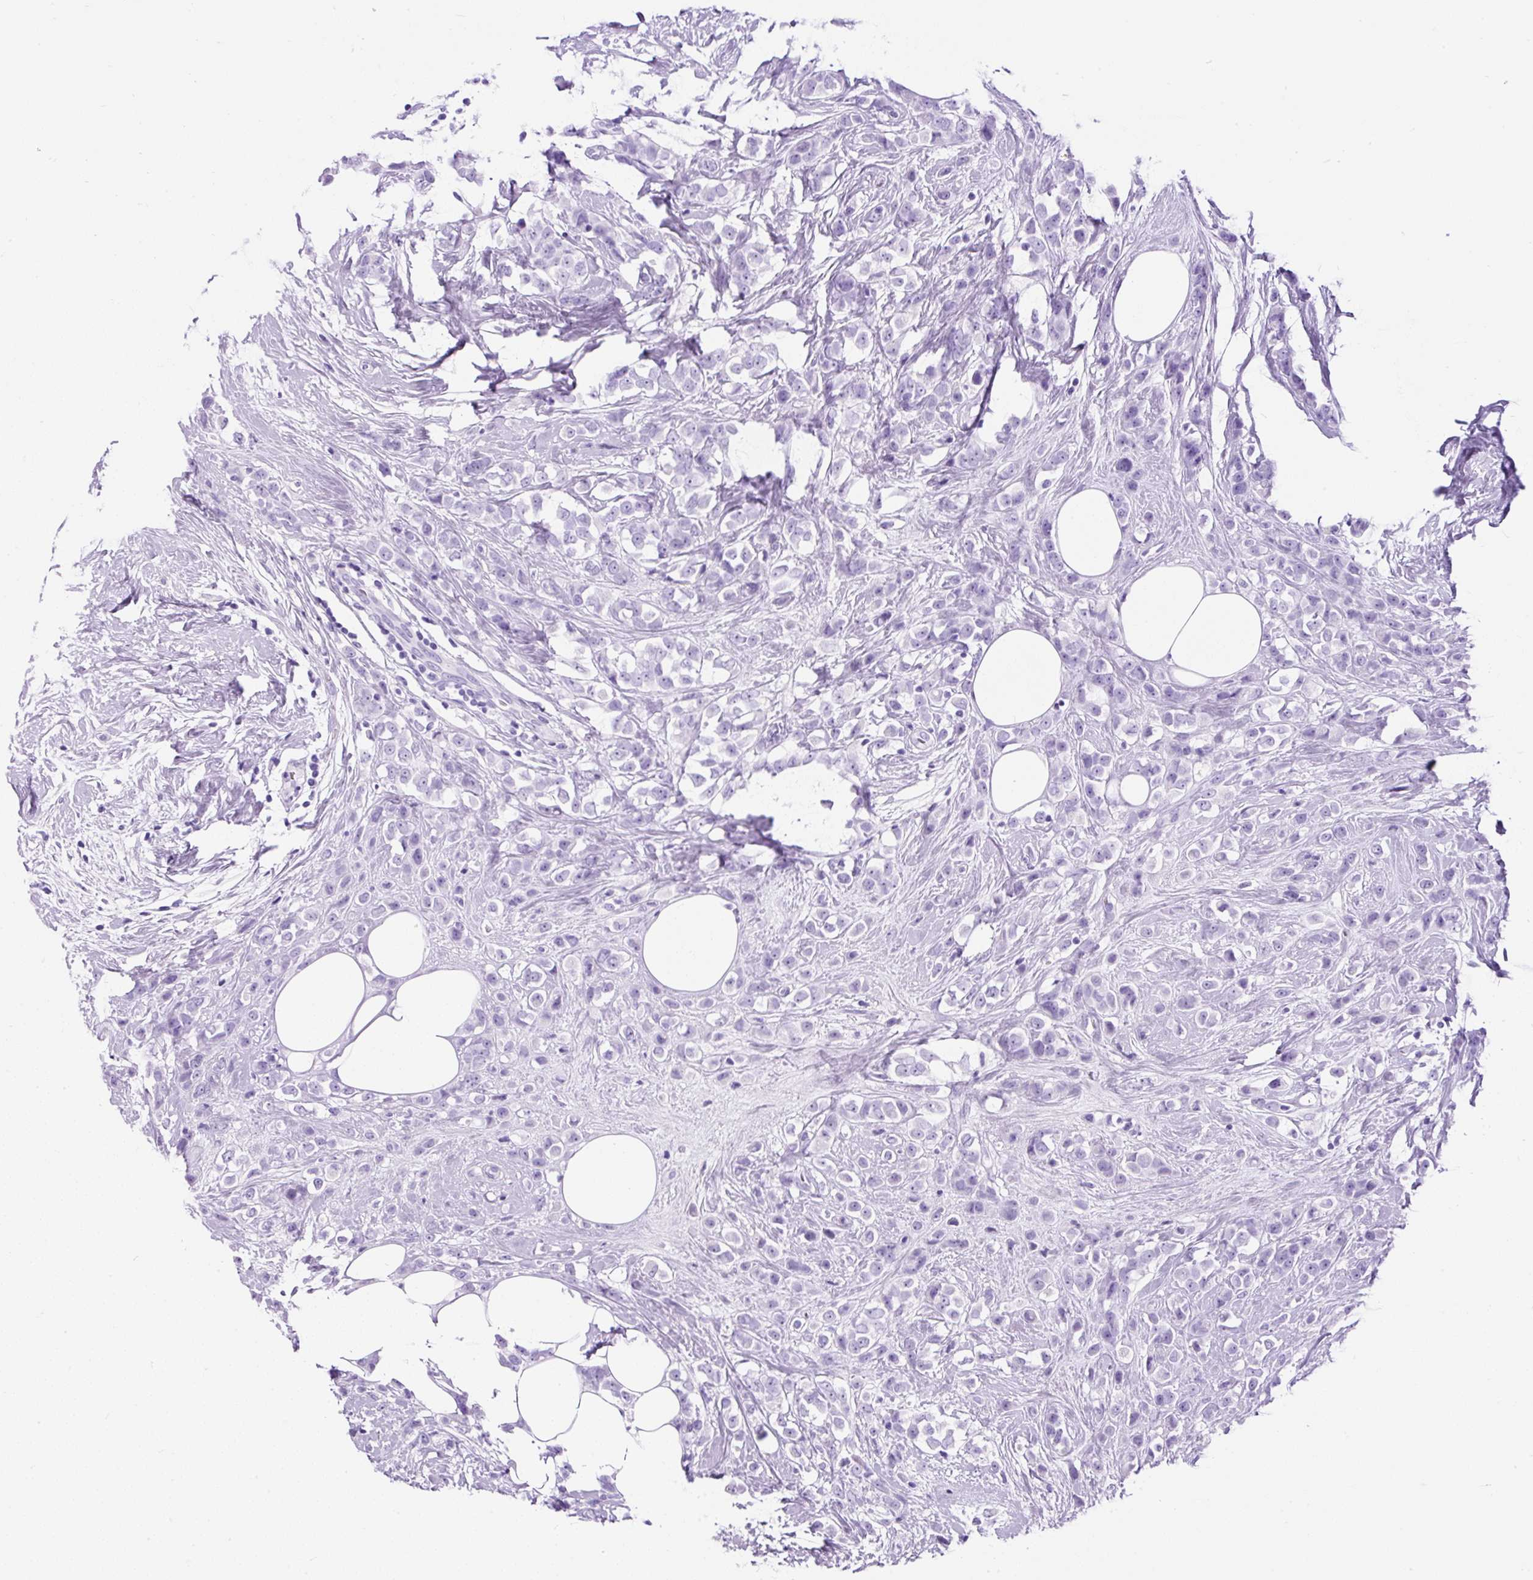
{"staining": {"intensity": "negative", "quantity": "none", "location": "none"}, "tissue": "breast cancer", "cell_type": "Tumor cells", "image_type": "cancer", "snomed": [{"axis": "morphology", "description": "Duct carcinoma"}, {"axis": "topography", "description": "Breast"}], "caption": "Immunohistochemistry micrograph of neoplastic tissue: human breast cancer stained with DAB (3,3'-diaminobenzidine) demonstrates no significant protein expression in tumor cells. (Brightfield microscopy of DAB (3,3'-diaminobenzidine) immunohistochemistry at high magnification).", "gene": "CEL", "patient": {"sex": "female", "age": 80}}